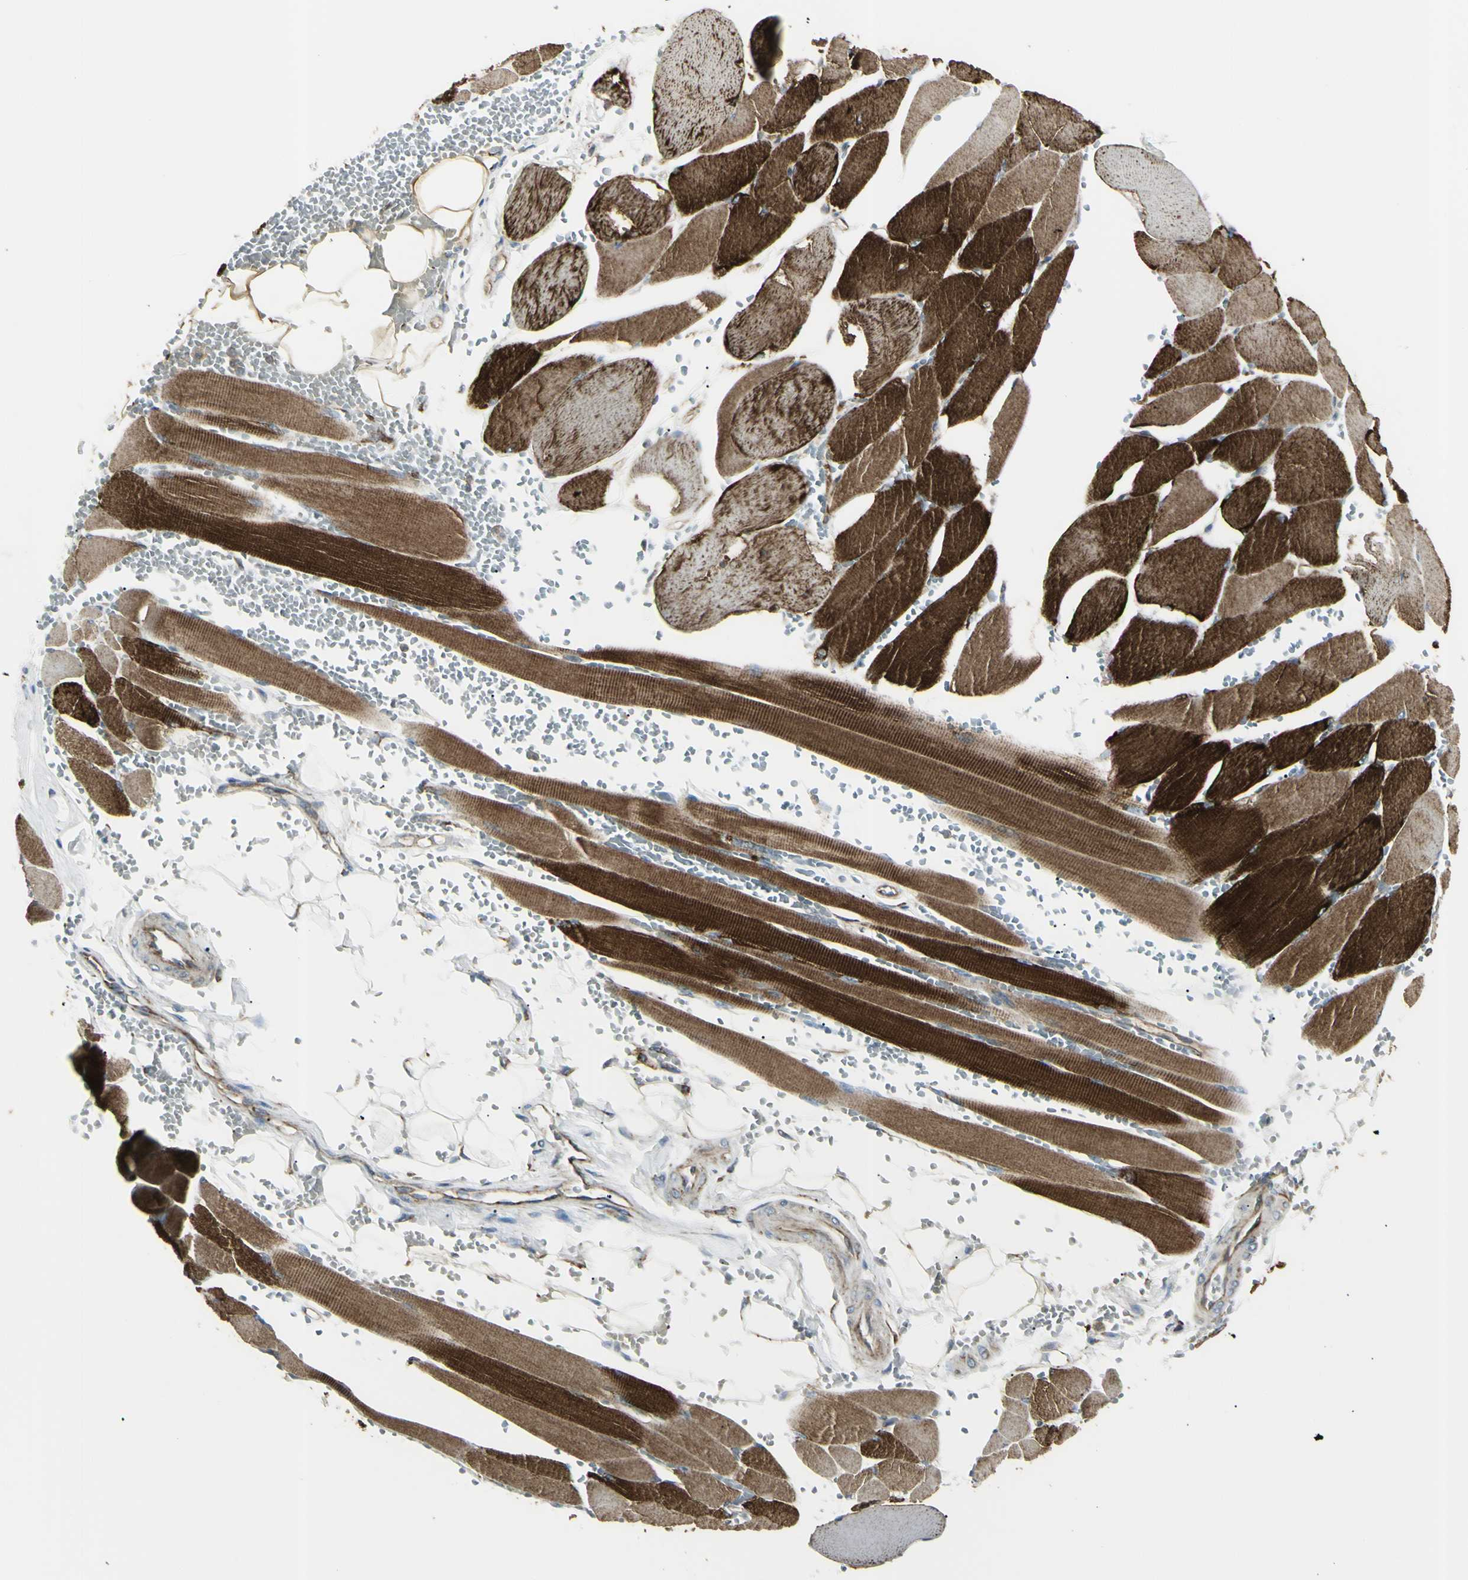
{"staining": {"intensity": "strong", "quantity": ">75%", "location": "cytoplasmic/membranous"}, "tissue": "skeletal muscle", "cell_type": "Myocytes", "image_type": "normal", "snomed": [{"axis": "morphology", "description": "Normal tissue, NOS"}, {"axis": "topography", "description": "Skeletal muscle"}, {"axis": "topography", "description": "Oral tissue"}, {"axis": "topography", "description": "Peripheral nerve tissue"}], "caption": "Immunohistochemistry (IHC) staining of unremarkable skeletal muscle, which demonstrates high levels of strong cytoplasmic/membranous positivity in approximately >75% of myocytes indicating strong cytoplasmic/membranous protein expression. The staining was performed using DAB (3,3'-diaminobenzidine) (brown) for protein detection and nuclei were counterstained in hematoxylin (blue).", "gene": "CYB5R1", "patient": {"sex": "female", "age": 84}}